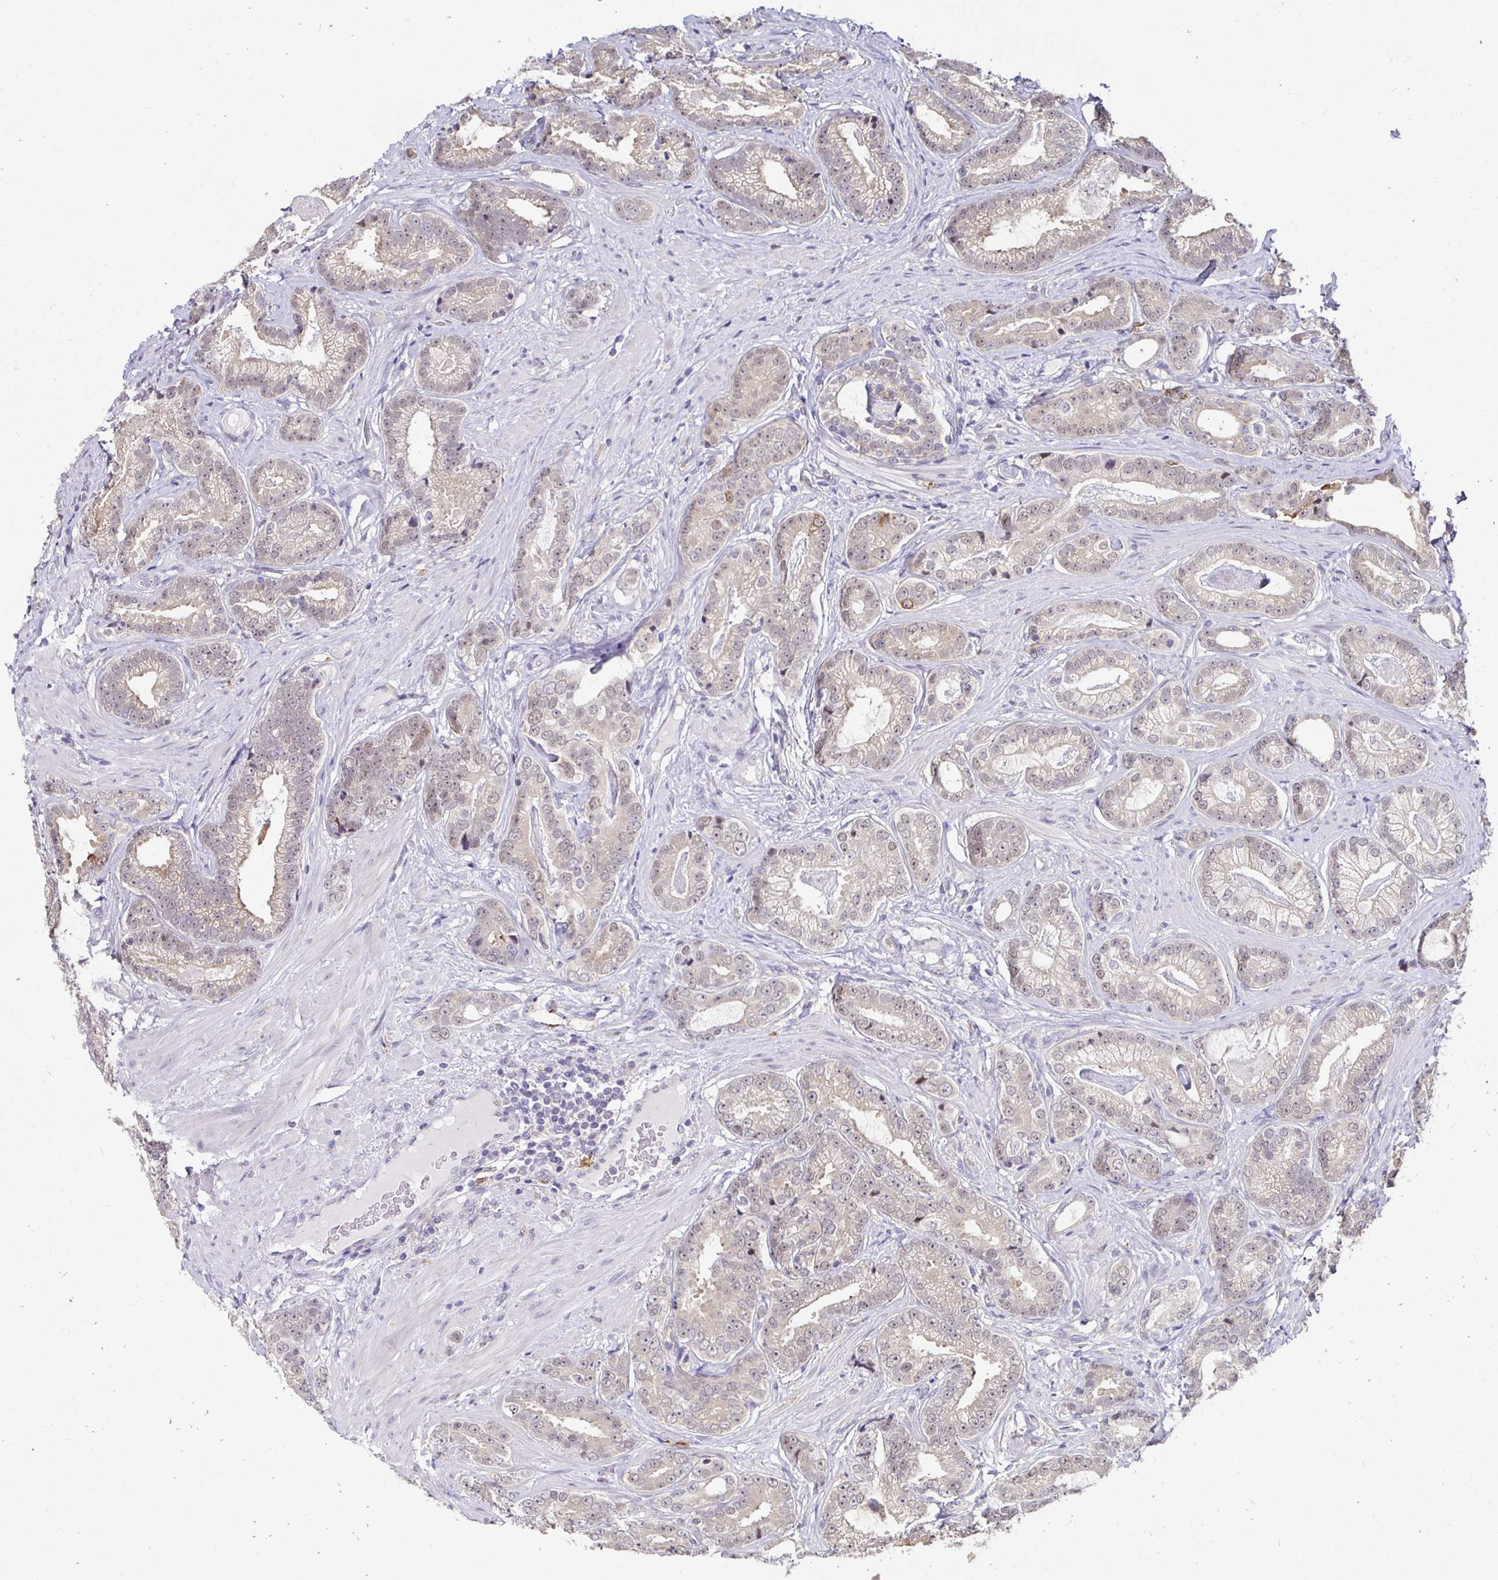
{"staining": {"intensity": "weak", "quantity": "<25%", "location": "cytoplasmic/membranous"}, "tissue": "prostate cancer", "cell_type": "Tumor cells", "image_type": "cancer", "snomed": [{"axis": "morphology", "description": "Adenocarcinoma, Low grade"}, {"axis": "topography", "description": "Prostate"}], "caption": "Prostate cancer was stained to show a protein in brown. There is no significant staining in tumor cells.", "gene": "PADI2", "patient": {"sex": "male", "age": 61}}